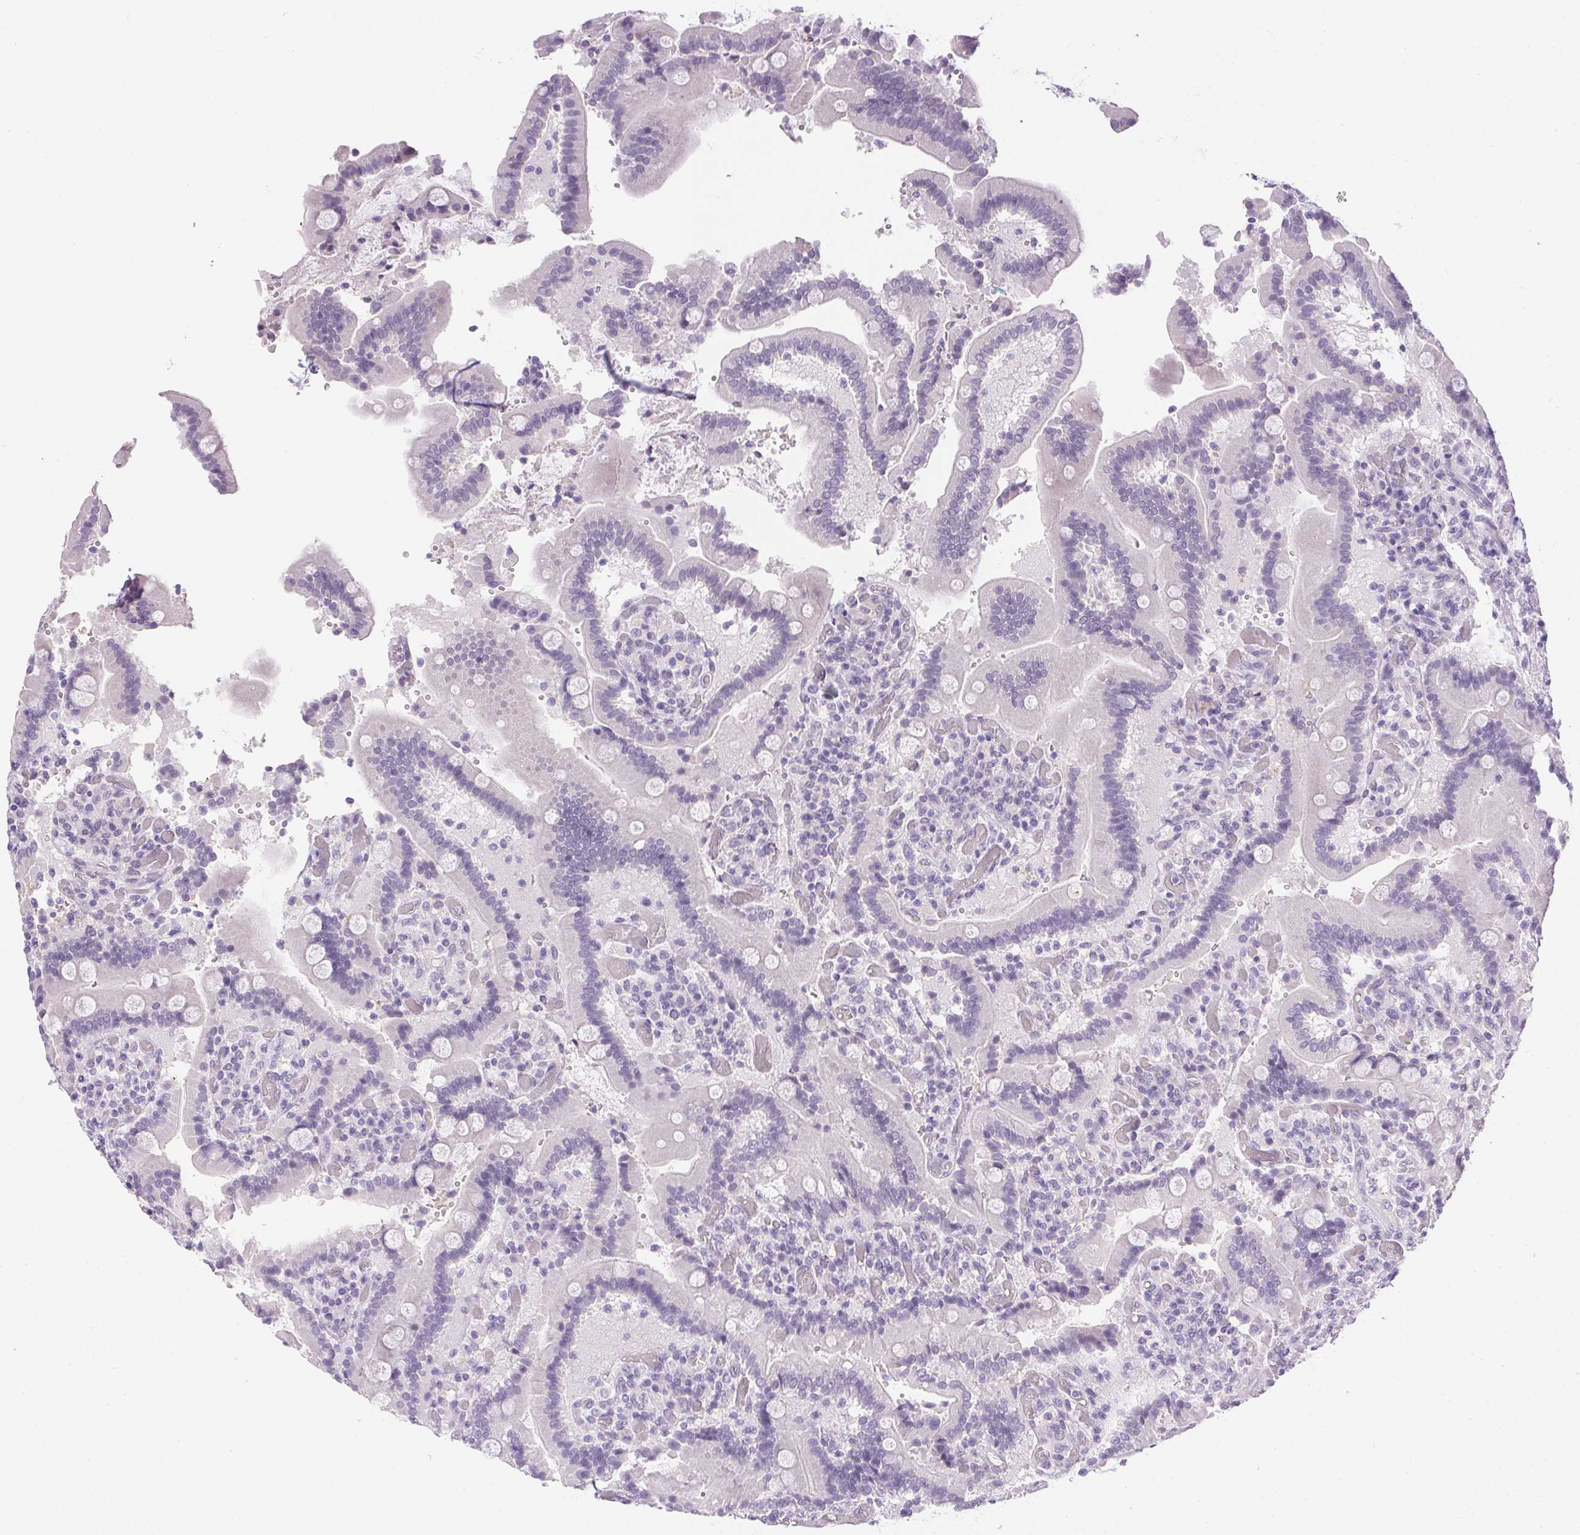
{"staining": {"intensity": "negative", "quantity": "none", "location": "none"}, "tissue": "duodenum", "cell_type": "Glandular cells", "image_type": "normal", "snomed": [{"axis": "morphology", "description": "Normal tissue, NOS"}, {"axis": "topography", "description": "Duodenum"}], "caption": "Immunohistochemistry (IHC) micrograph of unremarkable duodenum: duodenum stained with DAB displays no significant protein positivity in glandular cells.", "gene": "PRL", "patient": {"sex": "female", "age": 62}}